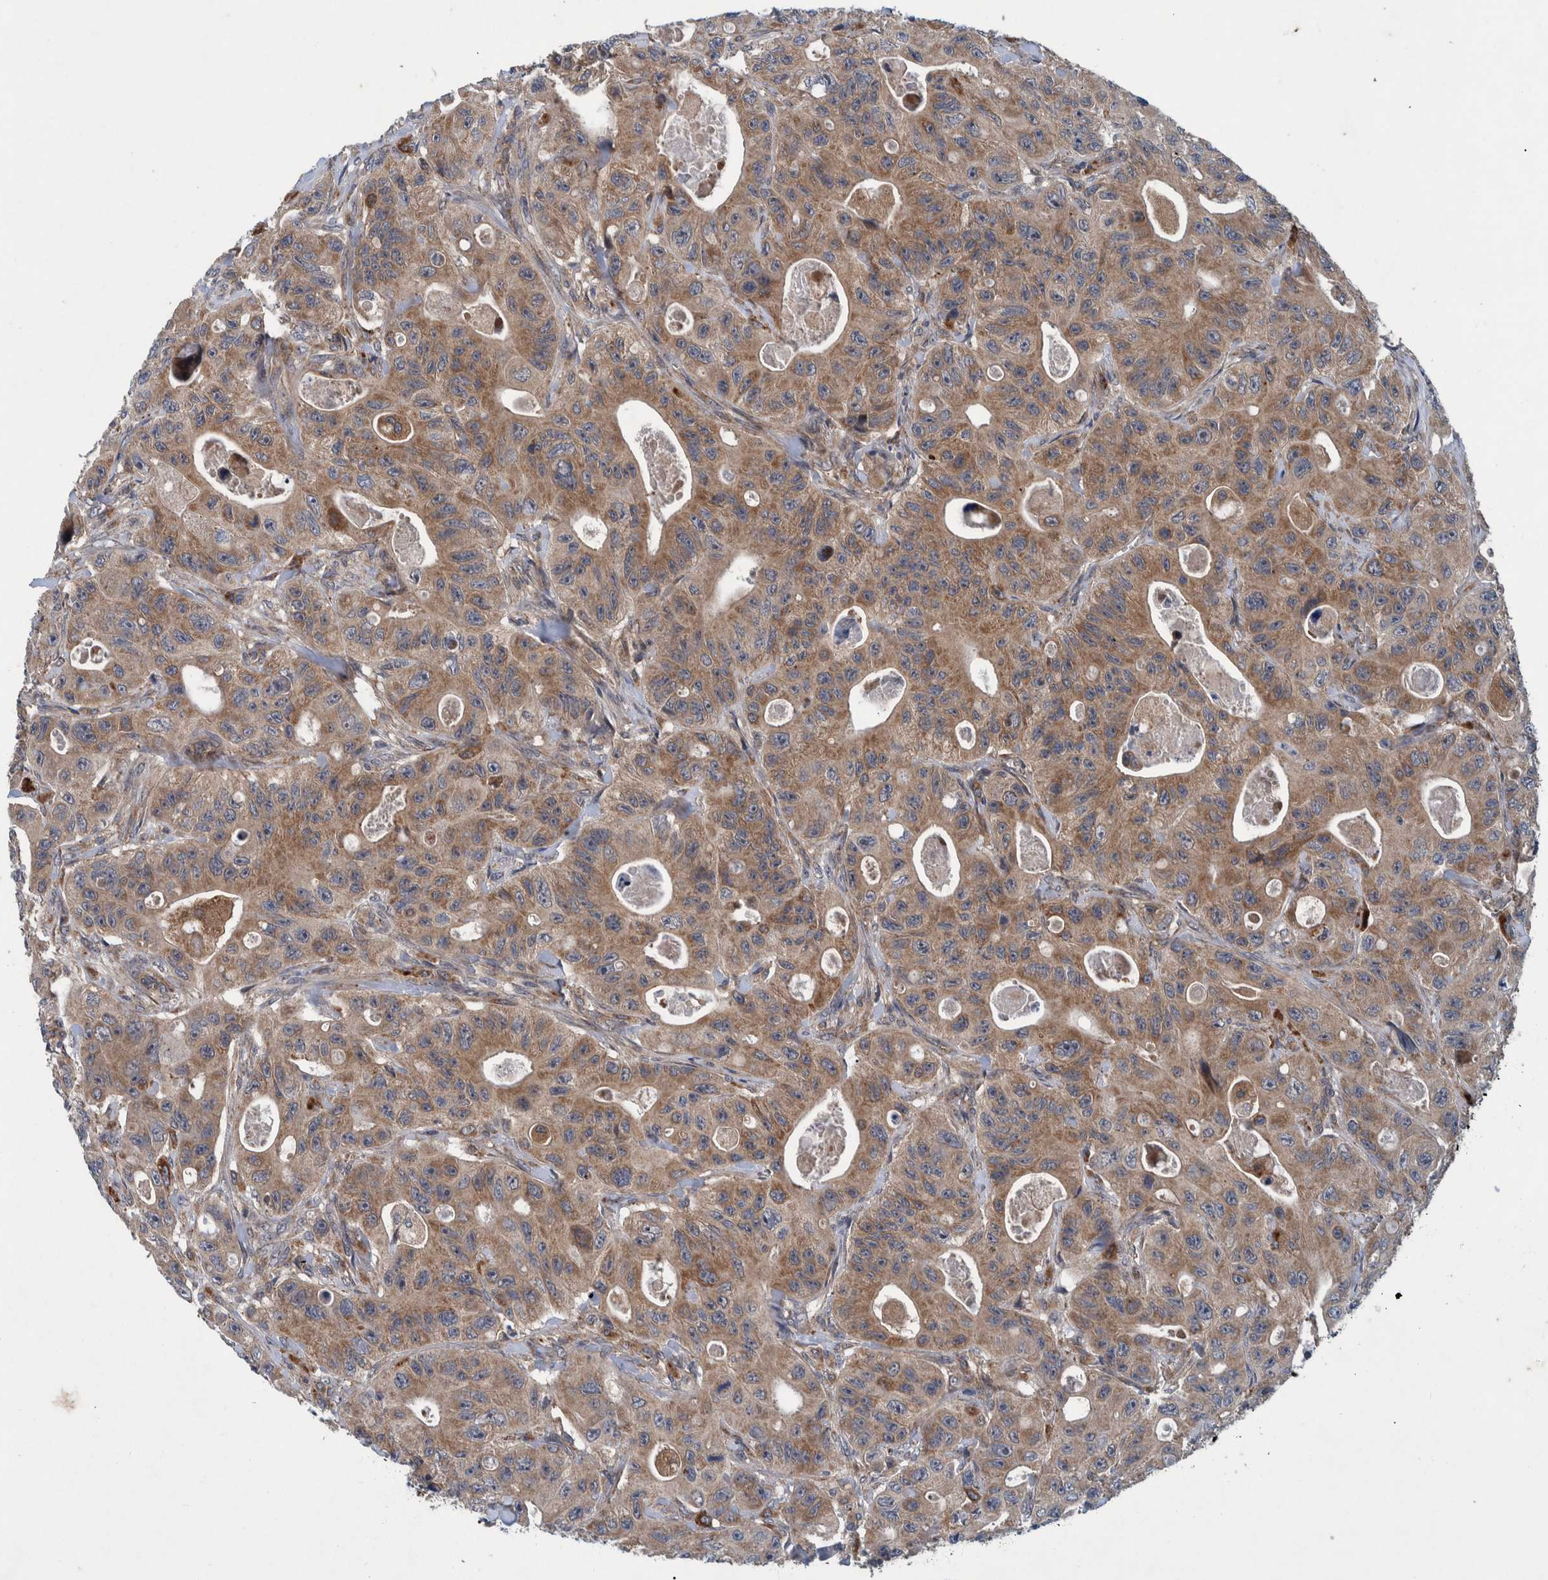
{"staining": {"intensity": "moderate", "quantity": ">75%", "location": "cytoplasmic/membranous"}, "tissue": "colorectal cancer", "cell_type": "Tumor cells", "image_type": "cancer", "snomed": [{"axis": "morphology", "description": "Adenocarcinoma, NOS"}, {"axis": "topography", "description": "Colon"}], "caption": "This is a histology image of immunohistochemistry (IHC) staining of adenocarcinoma (colorectal), which shows moderate positivity in the cytoplasmic/membranous of tumor cells.", "gene": "ITIH3", "patient": {"sex": "female", "age": 46}}